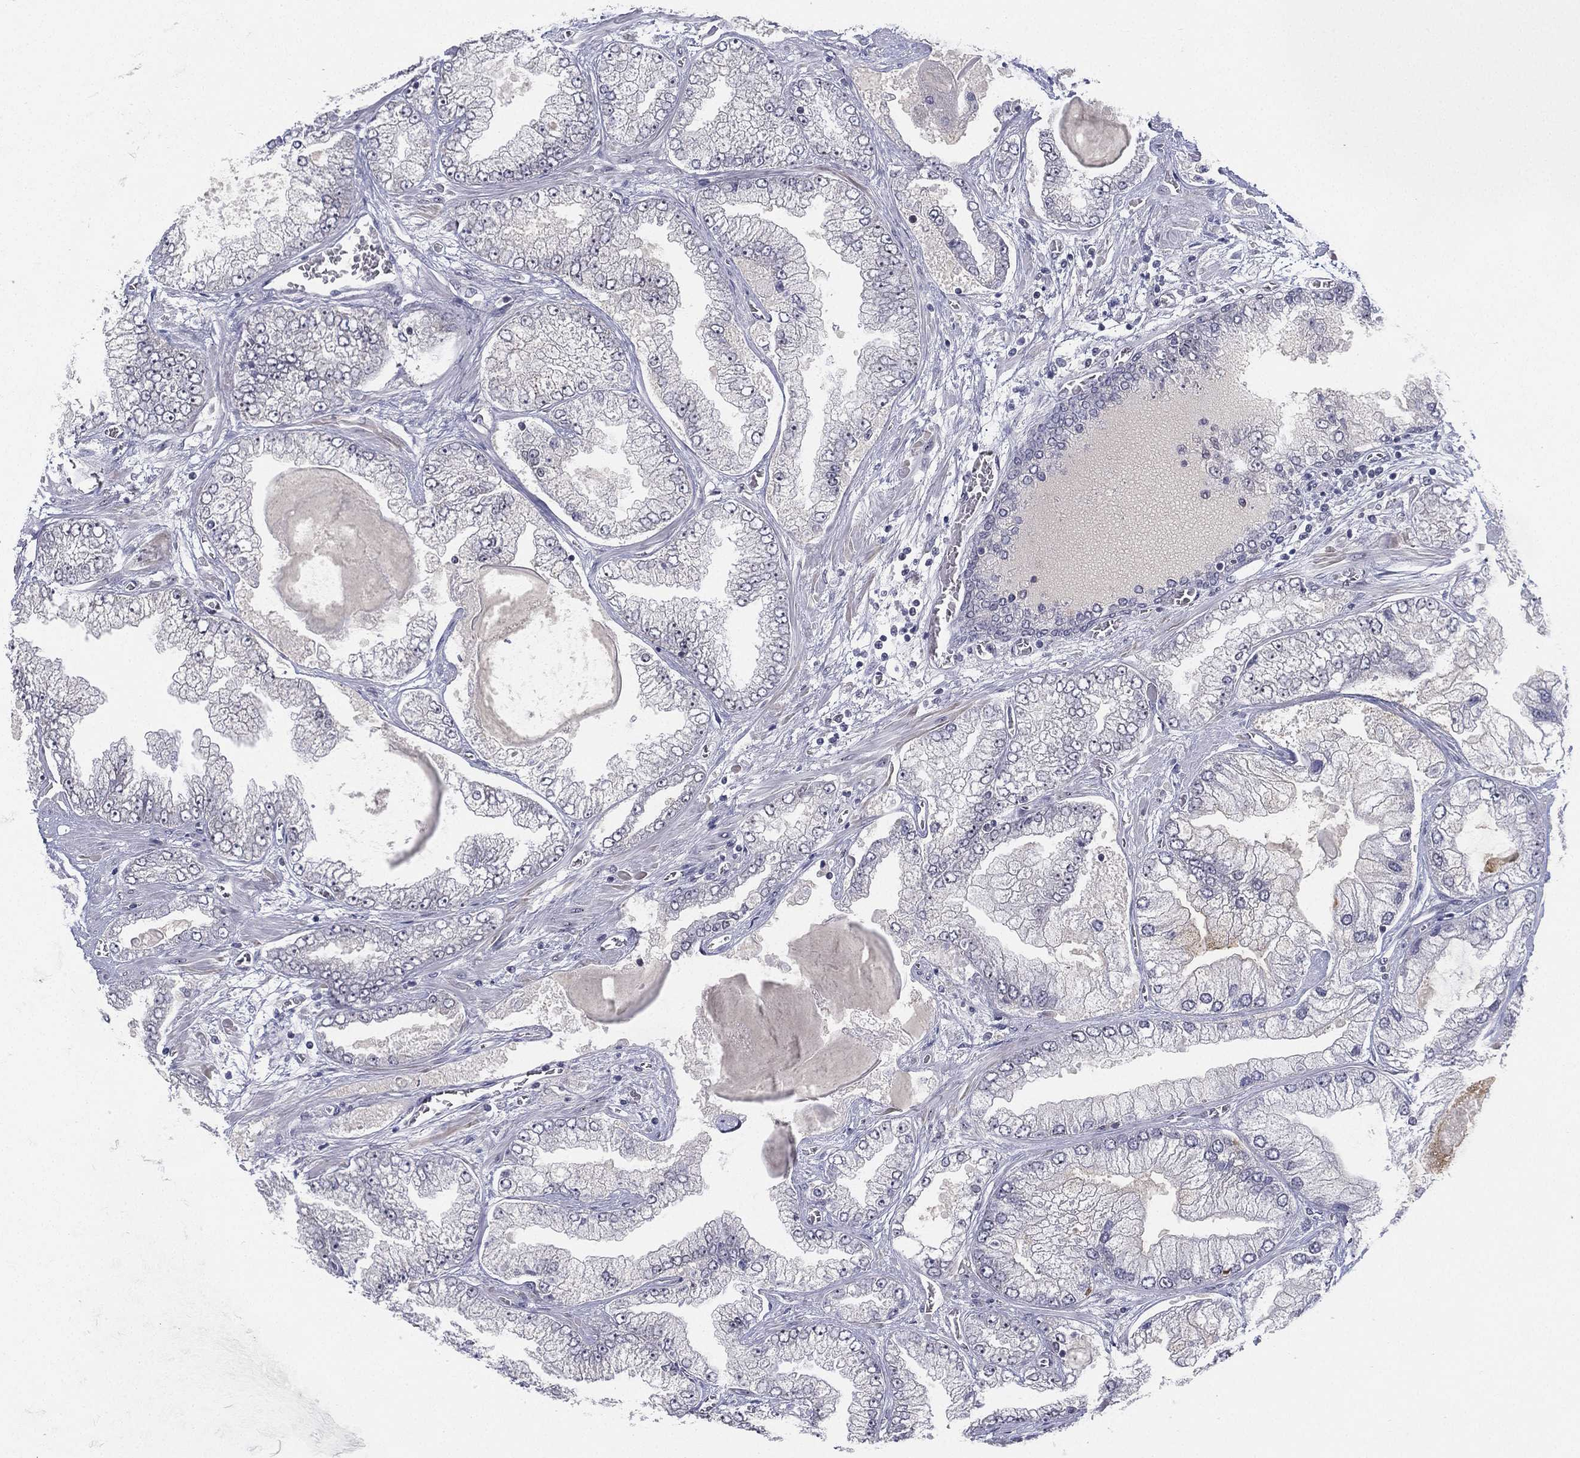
{"staining": {"intensity": "negative", "quantity": "none", "location": "none"}, "tissue": "prostate cancer", "cell_type": "Tumor cells", "image_type": "cancer", "snomed": [{"axis": "morphology", "description": "Adenocarcinoma, Low grade"}, {"axis": "topography", "description": "Prostate"}], "caption": "The immunohistochemistry (IHC) image has no significant expression in tumor cells of low-grade adenocarcinoma (prostate) tissue.", "gene": "MS4A8", "patient": {"sex": "male", "age": 57}}